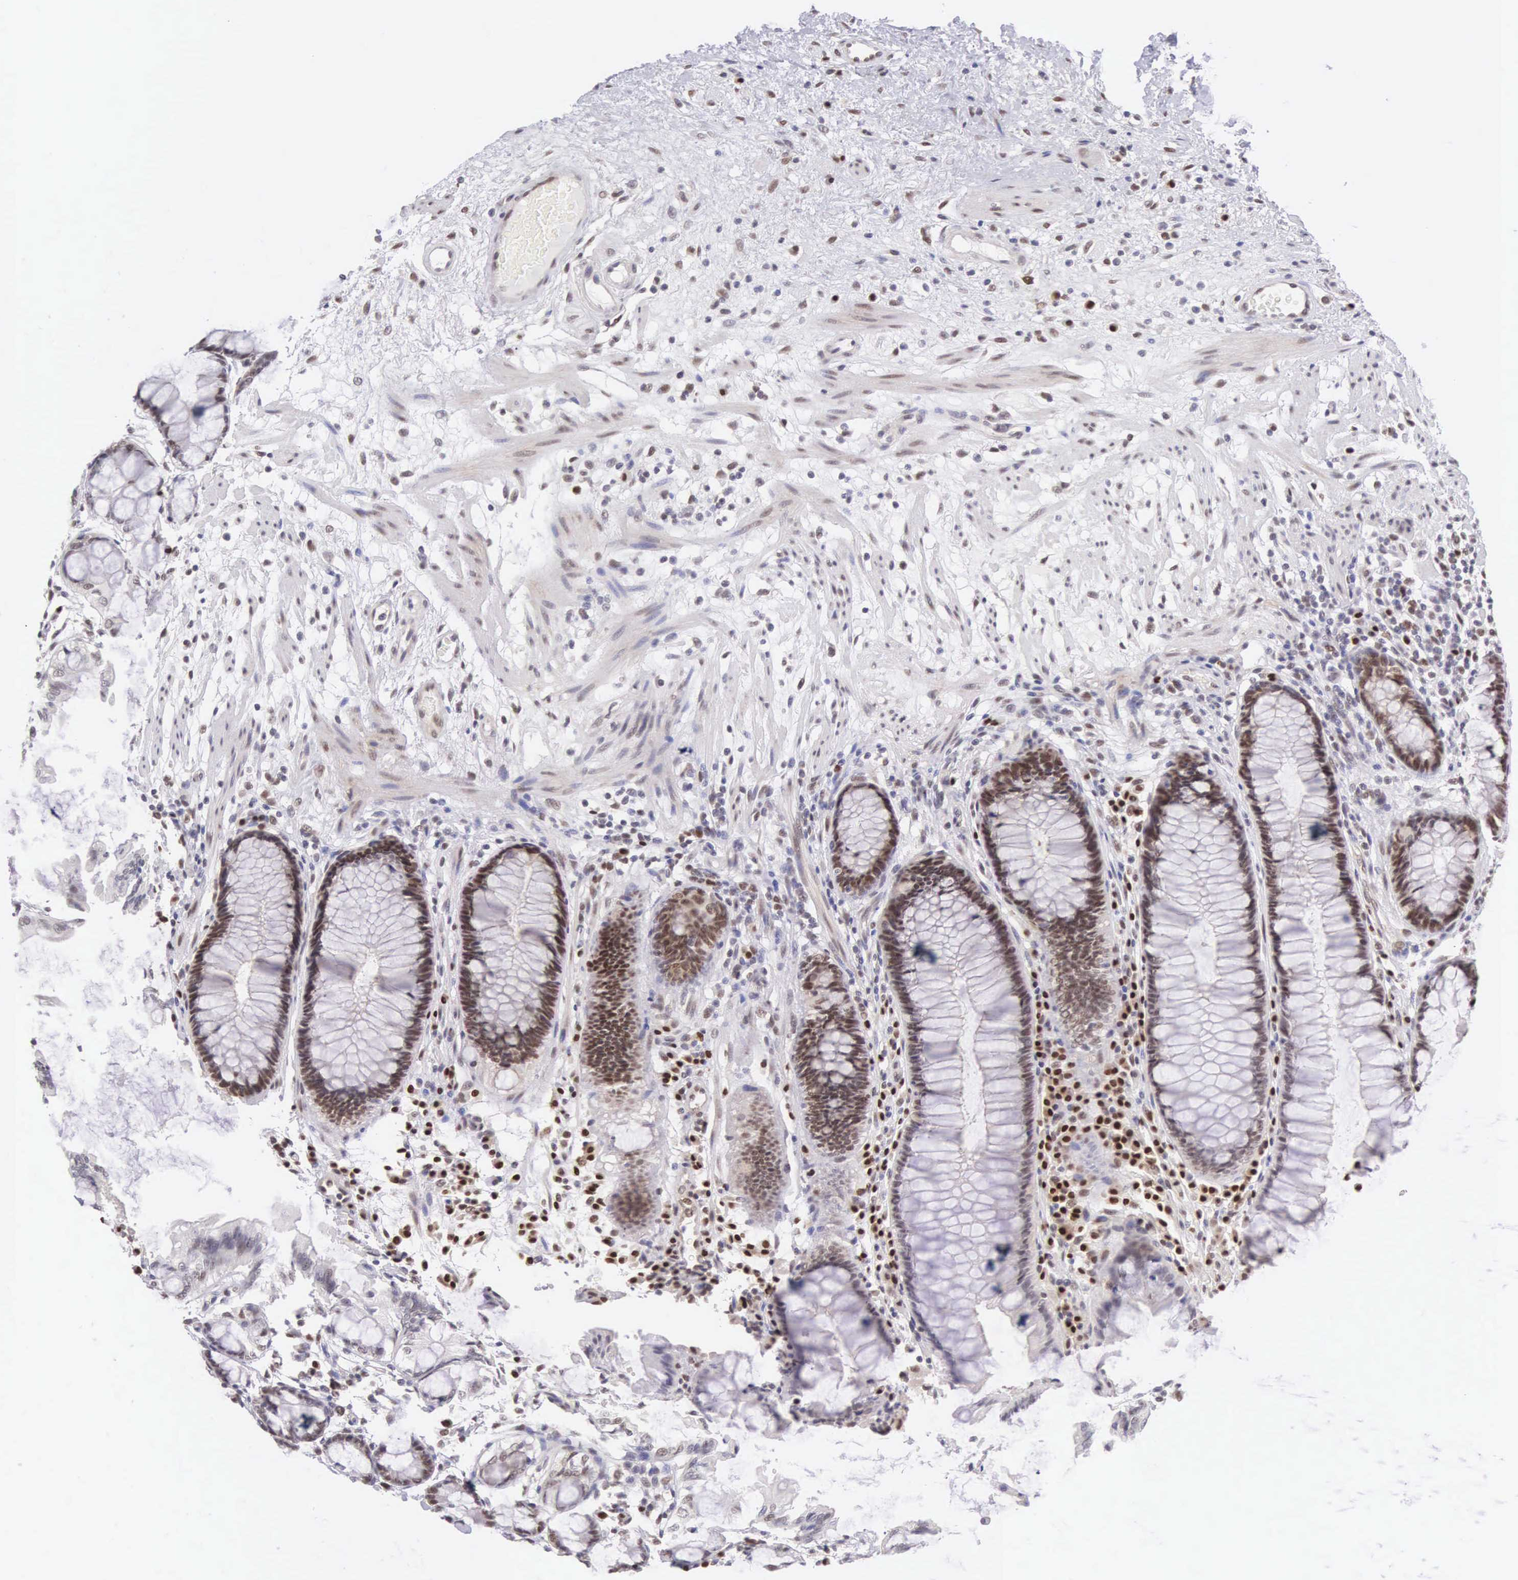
{"staining": {"intensity": "strong", "quantity": ">75%", "location": "nuclear"}, "tissue": "rectum", "cell_type": "Glandular cells", "image_type": "normal", "snomed": [{"axis": "morphology", "description": "Normal tissue, NOS"}, {"axis": "topography", "description": "Rectum"}], "caption": "IHC histopathology image of normal rectum: rectum stained using immunohistochemistry (IHC) exhibits high levels of strong protein expression localized specifically in the nuclear of glandular cells, appearing as a nuclear brown color.", "gene": "CCDC117", "patient": {"sex": "male", "age": 77}}